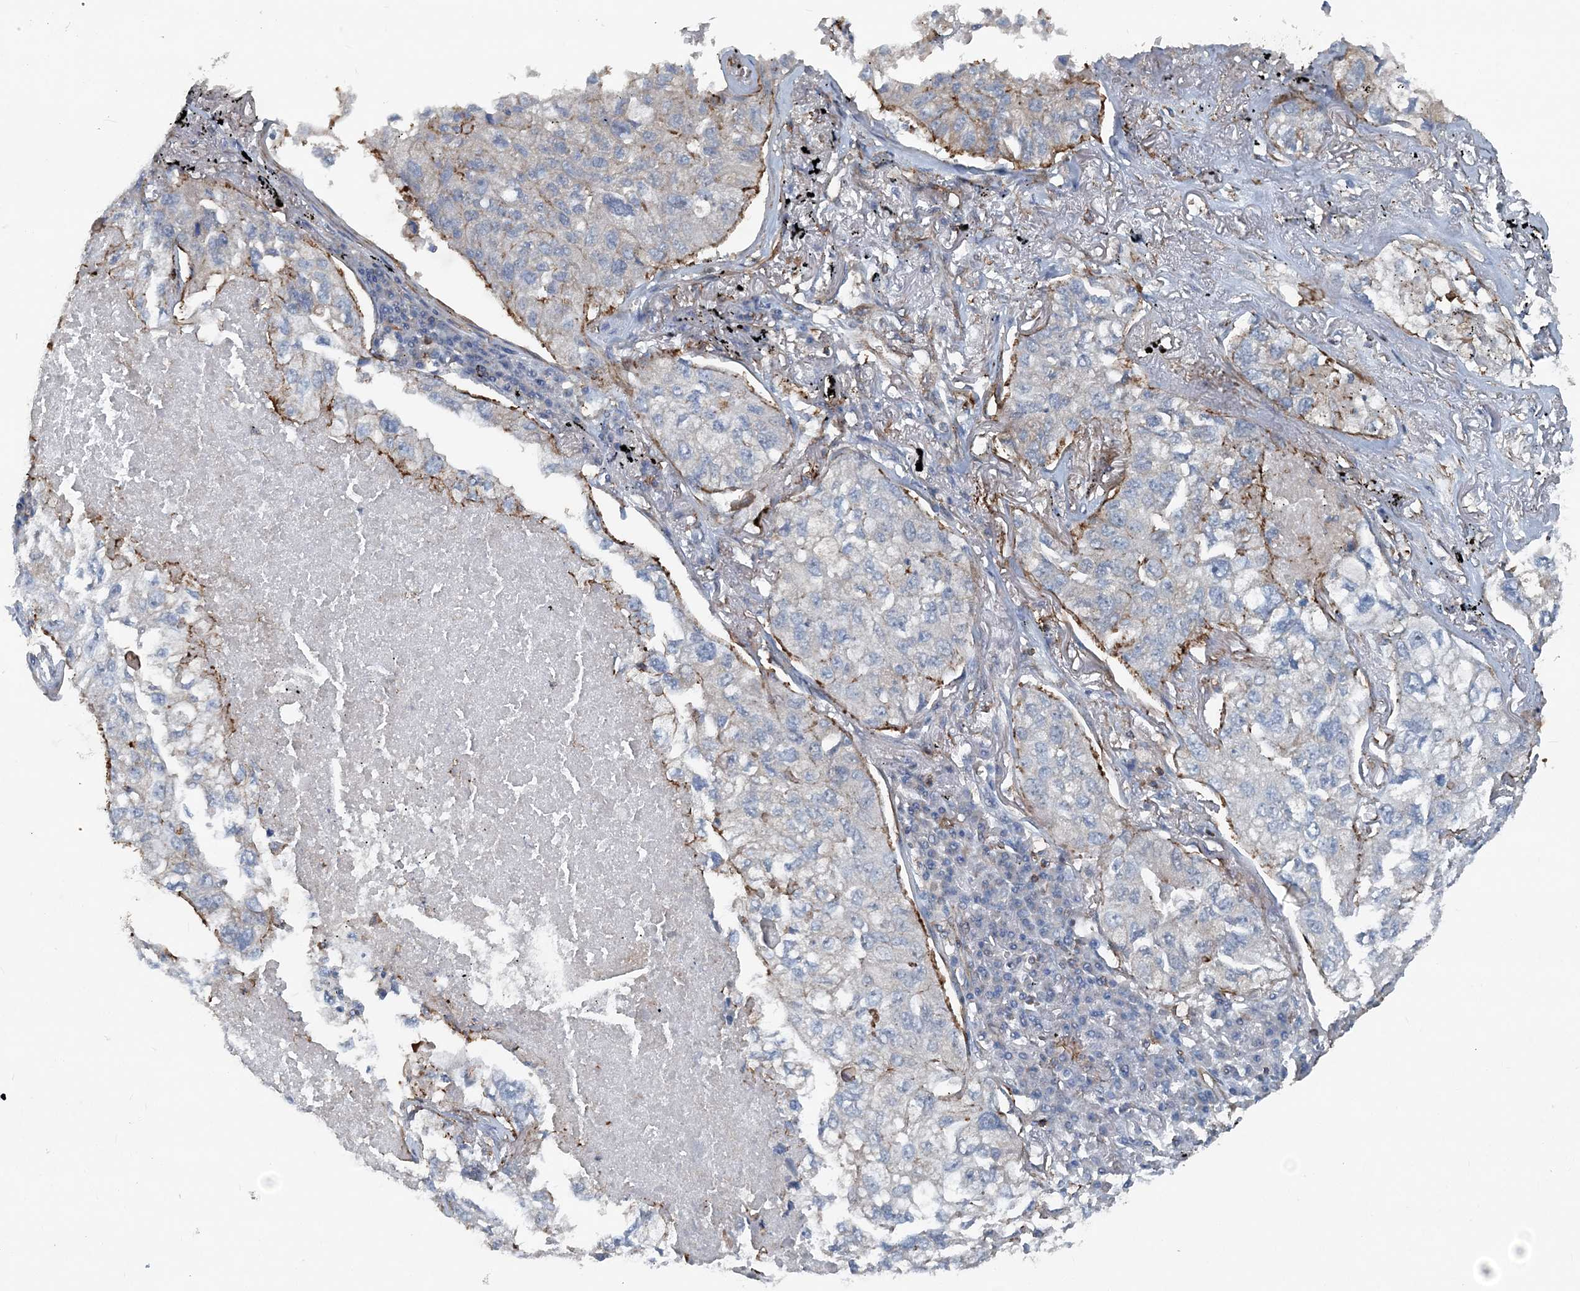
{"staining": {"intensity": "moderate", "quantity": "<25%", "location": "cytoplasmic/membranous"}, "tissue": "lung cancer", "cell_type": "Tumor cells", "image_type": "cancer", "snomed": [{"axis": "morphology", "description": "Adenocarcinoma, NOS"}, {"axis": "topography", "description": "Lung"}], "caption": "Protein staining of lung cancer (adenocarcinoma) tissue demonstrates moderate cytoplasmic/membranous staining in approximately <25% of tumor cells. The protein of interest is shown in brown color, while the nuclei are stained blue.", "gene": "DGUOK", "patient": {"sex": "male", "age": 65}}